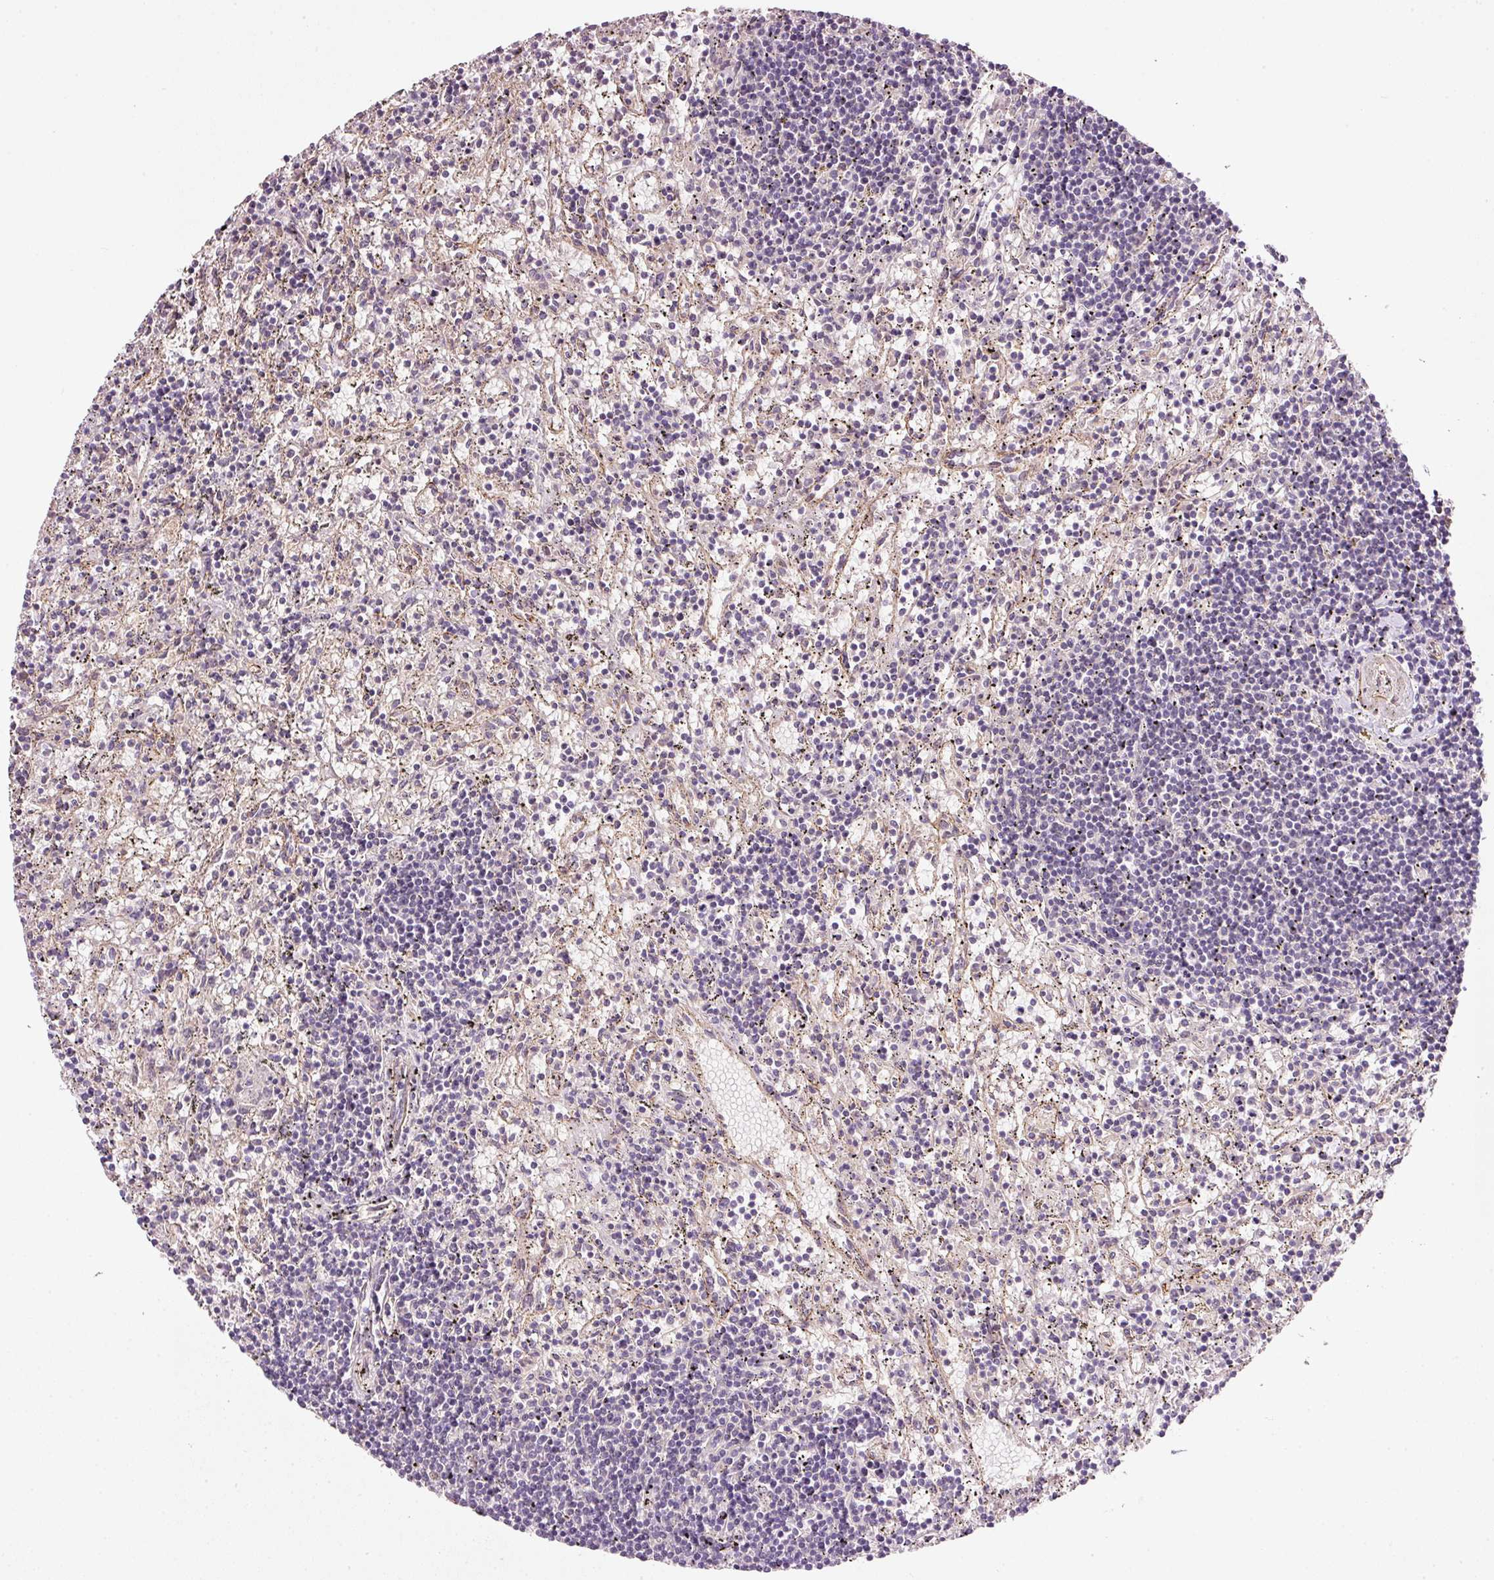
{"staining": {"intensity": "negative", "quantity": "none", "location": "none"}, "tissue": "lymphoma", "cell_type": "Tumor cells", "image_type": "cancer", "snomed": [{"axis": "morphology", "description": "Malignant lymphoma, non-Hodgkin's type, Low grade"}, {"axis": "topography", "description": "Spleen"}], "caption": "Tumor cells show no significant protein expression in low-grade malignant lymphoma, non-Hodgkin's type.", "gene": "TIRAP", "patient": {"sex": "male", "age": 76}}